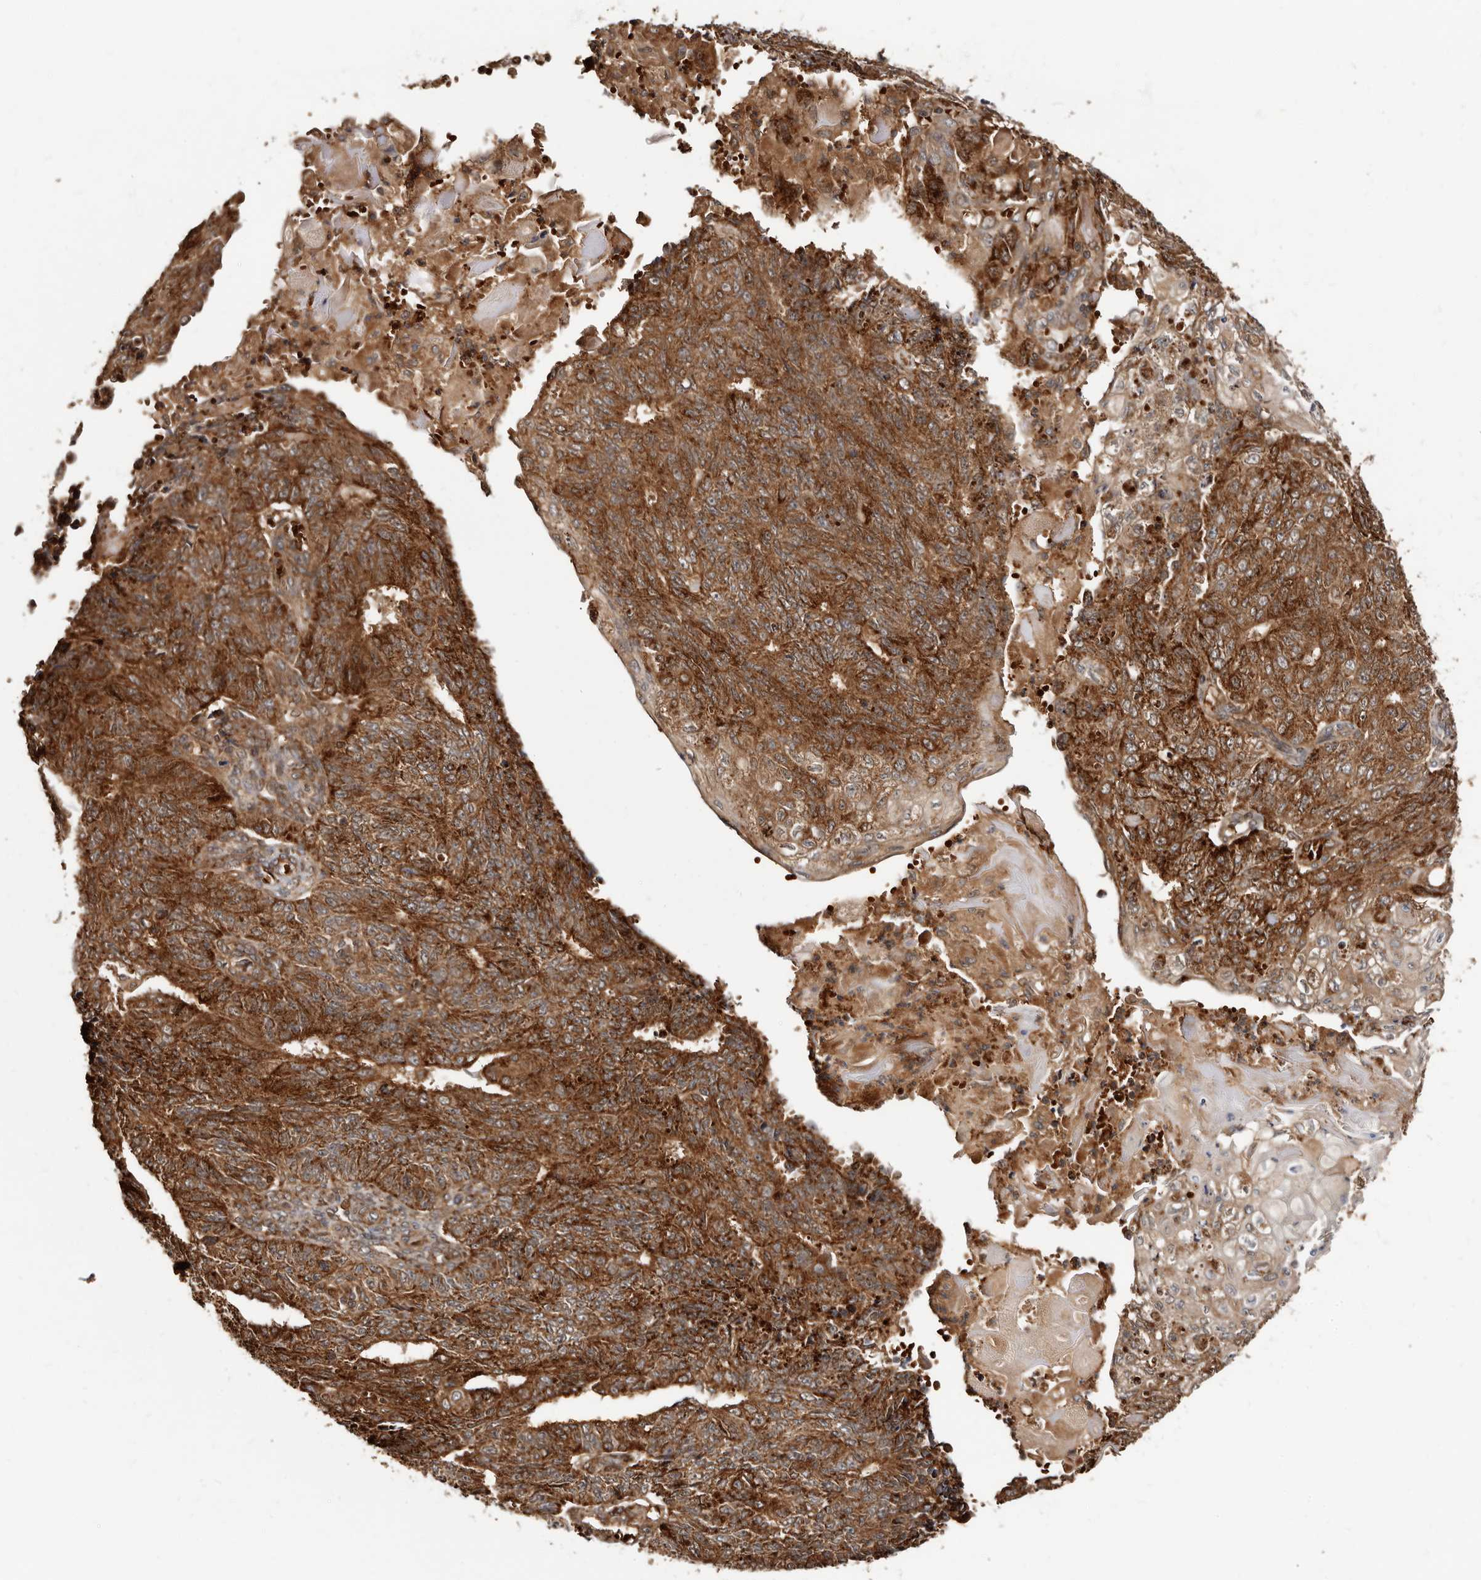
{"staining": {"intensity": "strong", "quantity": ">75%", "location": "cytoplasmic/membranous"}, "tissue": "endometrial cancer", "cell_type": "Tumor cells", "image_type": "cancer", "snomed": [{"axis": "morphology", "description": "Adenocarcinoma, NOS"}, {"axis": "topography", "description": "Endometrium"}], "caption": "The micrograph demonstrates staining of endometrial cancer (adenocarcinoma), revealing strong cytoplasmic/membranous protein expression (brown color) within tumor cells.", "gene": "BAX", "patient": {"sex": "female", "age": 32}}